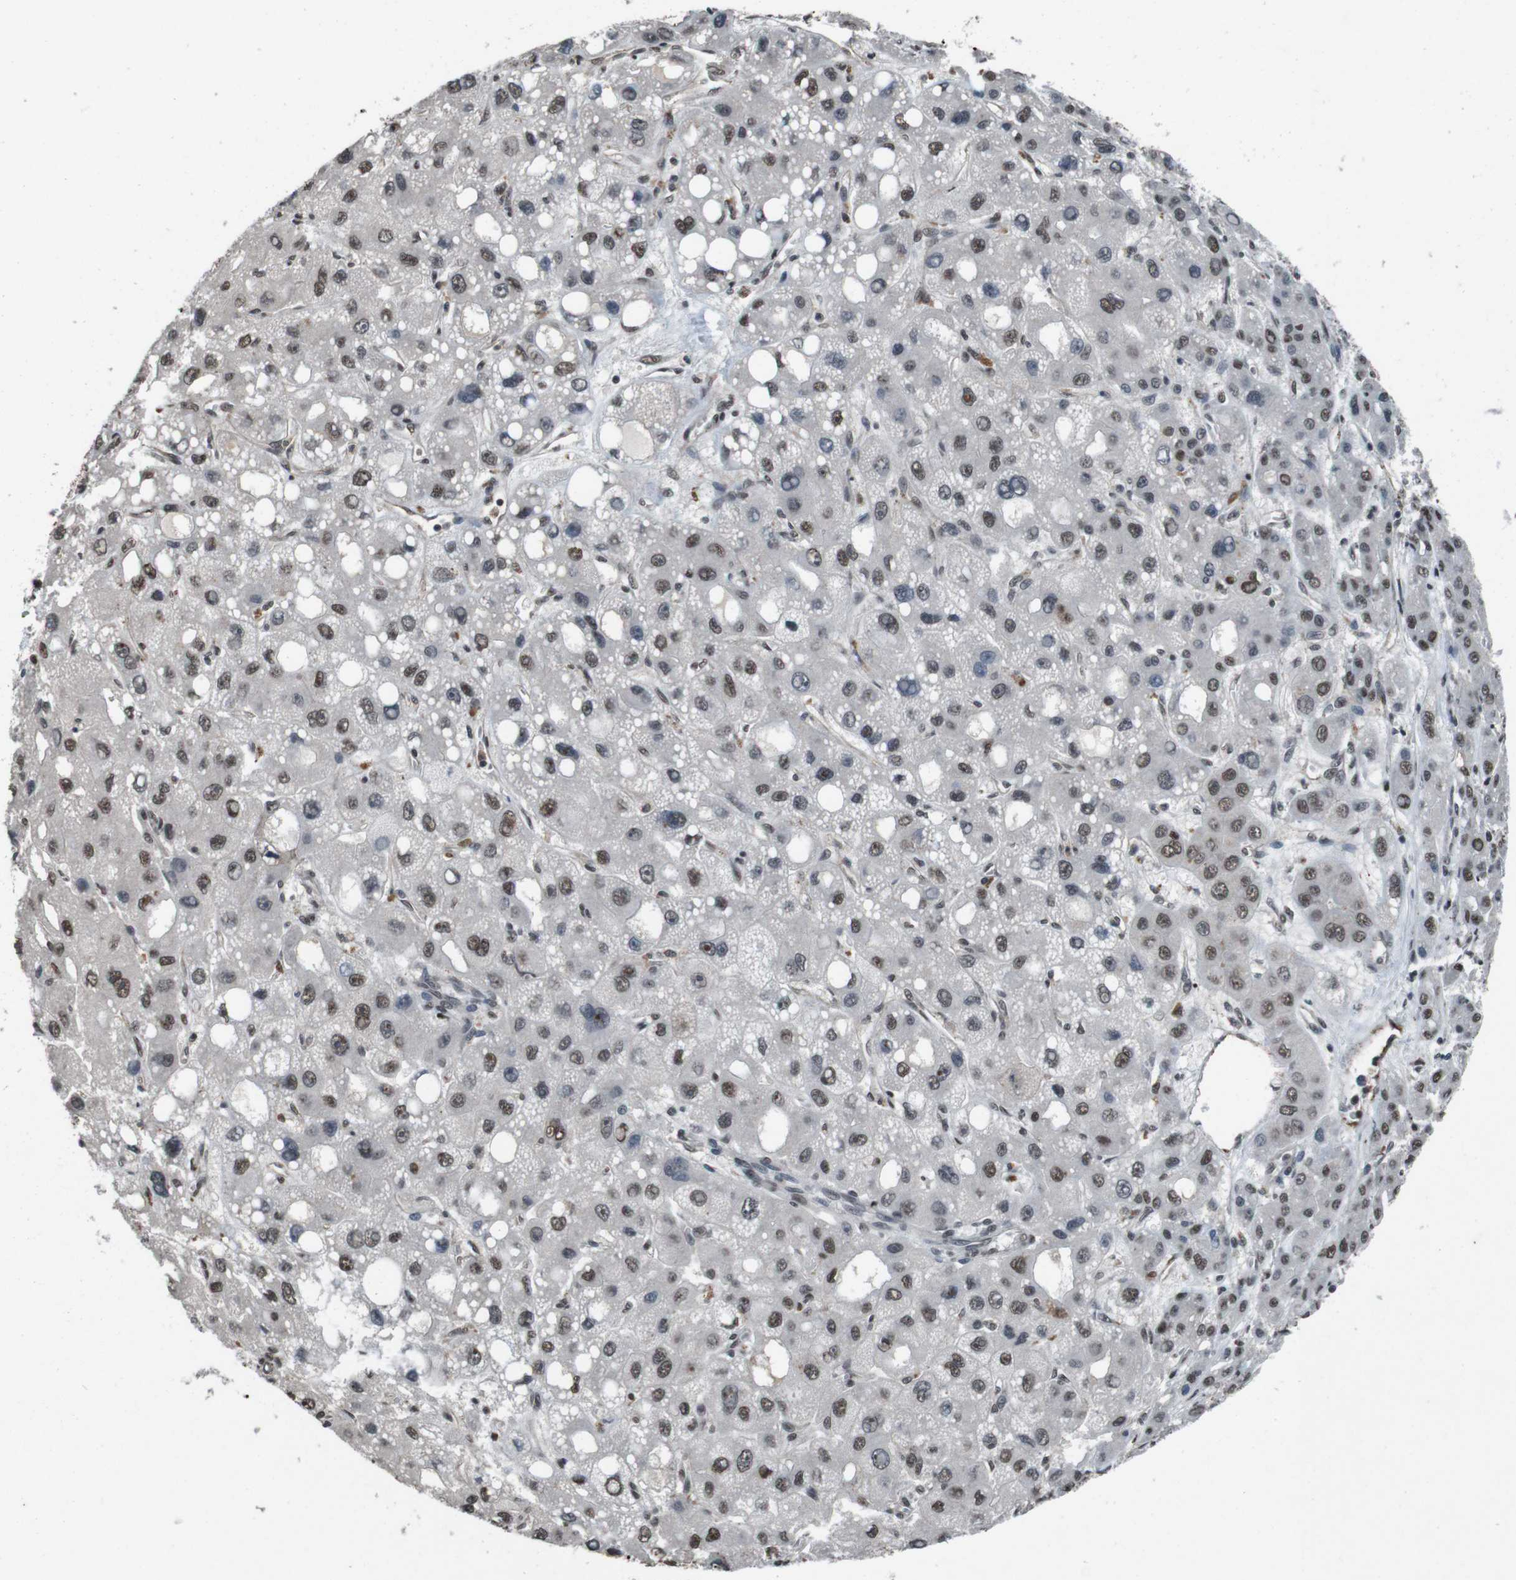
{"staining": {"intensity": "moderate", "quantity": ">75%", "location": "nuclear"}, "tissue": "liver cancer", "cell_type": "Tumor cells", "image_type": "cancer", "snomed": [{"axis": "morphology", "description": "Carcinoma, Hepatocellular, NOS"}, {"axis": "topography", "description": "Liver"}], "caption": "Immunohistochemical staining of liver hepatocellular carcinoma demonstrates medium levels of moderate nuclear protein staining in about >75% of tumor cells. The protein of interest is shown in brown color, while the nuclei are stained blue.", "gene": "NR4A2", "patient": {"sex": "male", "age": 55}}